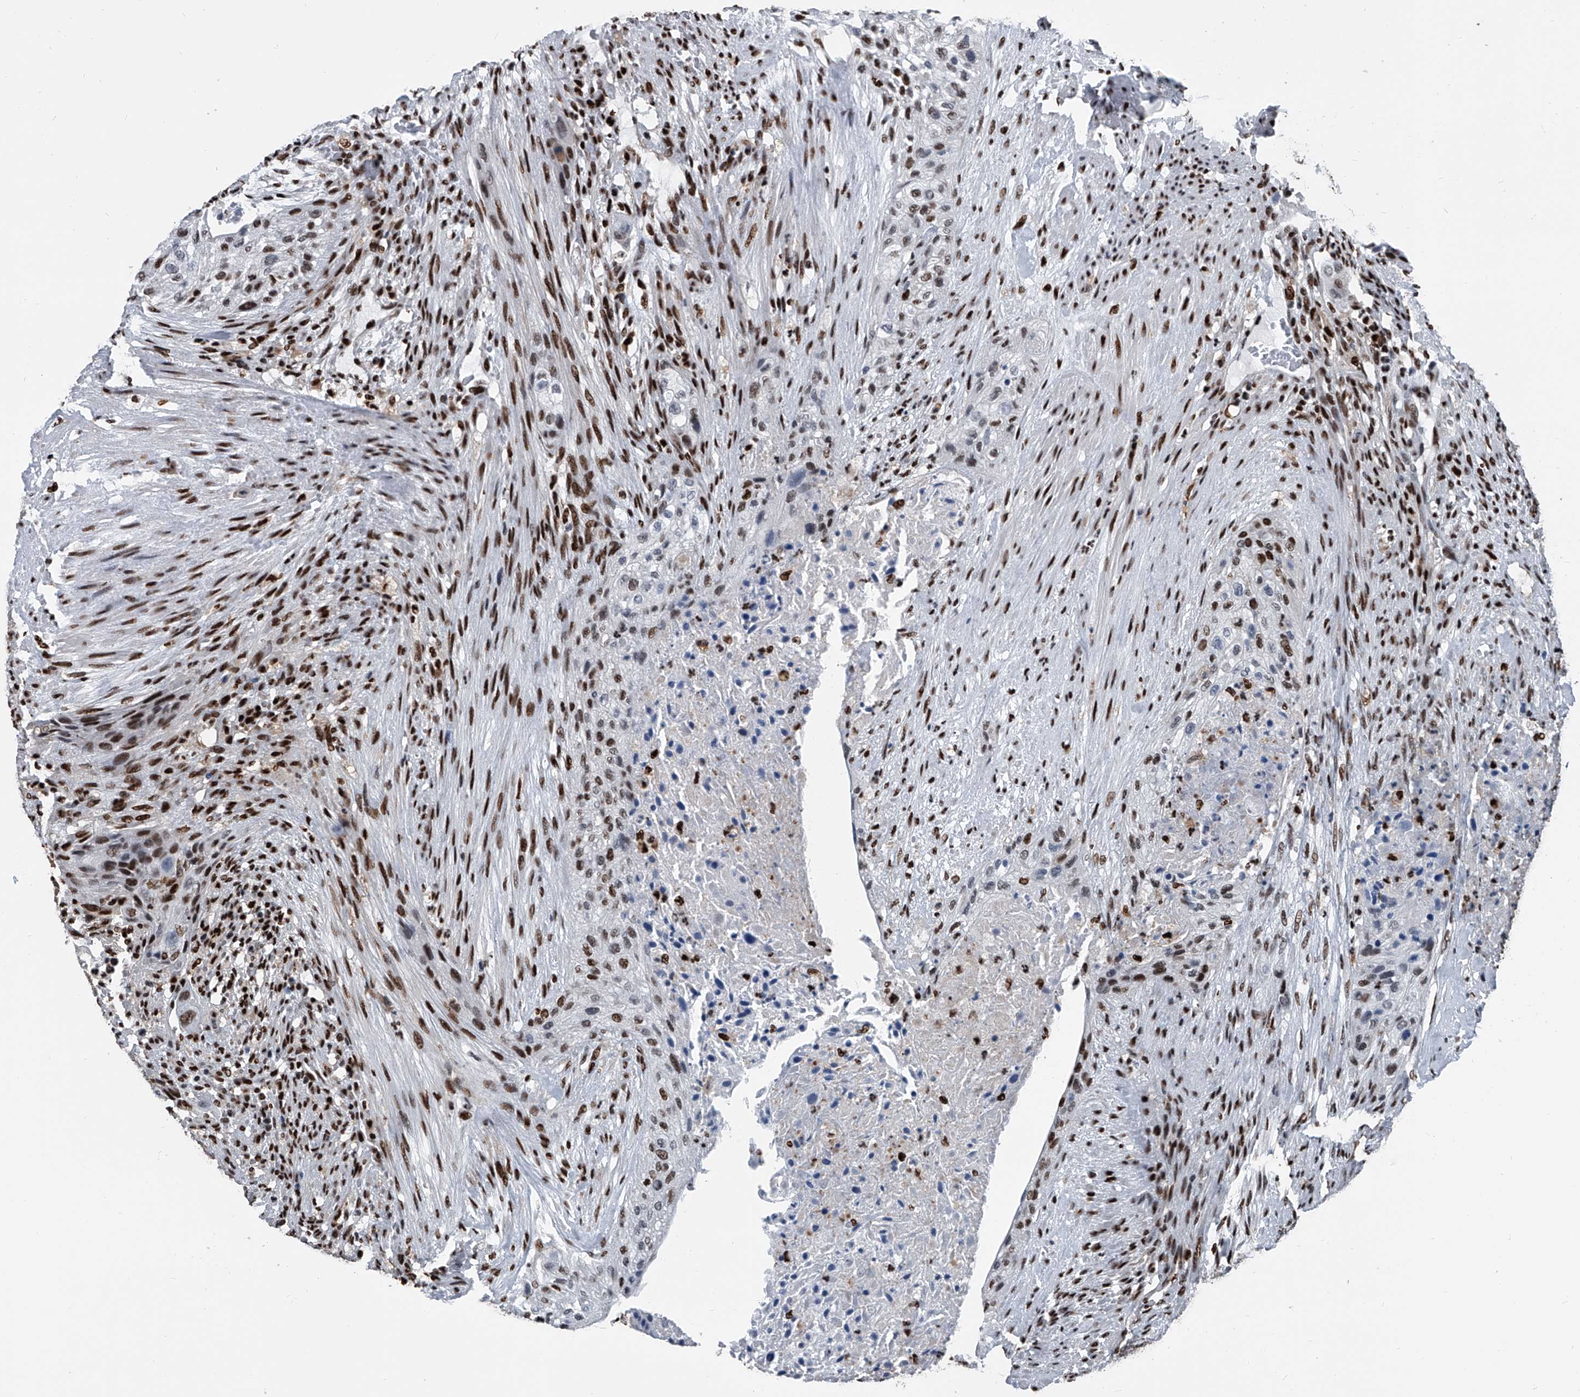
{"staining": {"intensity": "moderate", "quantity": "25%-75%", "location": "nuclear"}, "tissue": "urothelial cancer", "cell_type": "Tumor cells", "image_type": "cancer", "snomed": [{"axis": "morphology", "description": "Urothelial carcinoma, High grade"}, {"axis": "topography", "description": "Urinary bladder"}], "caption": "Immunohistochemistry micrograph of urothelial cancer stained for a protein (brown), which reveals medium levels of moderate nuclear staining in approximately 25%-75% of tumor cells.", "gene": "FKBP5", "patient": {"sex": "male", "age": 35}}